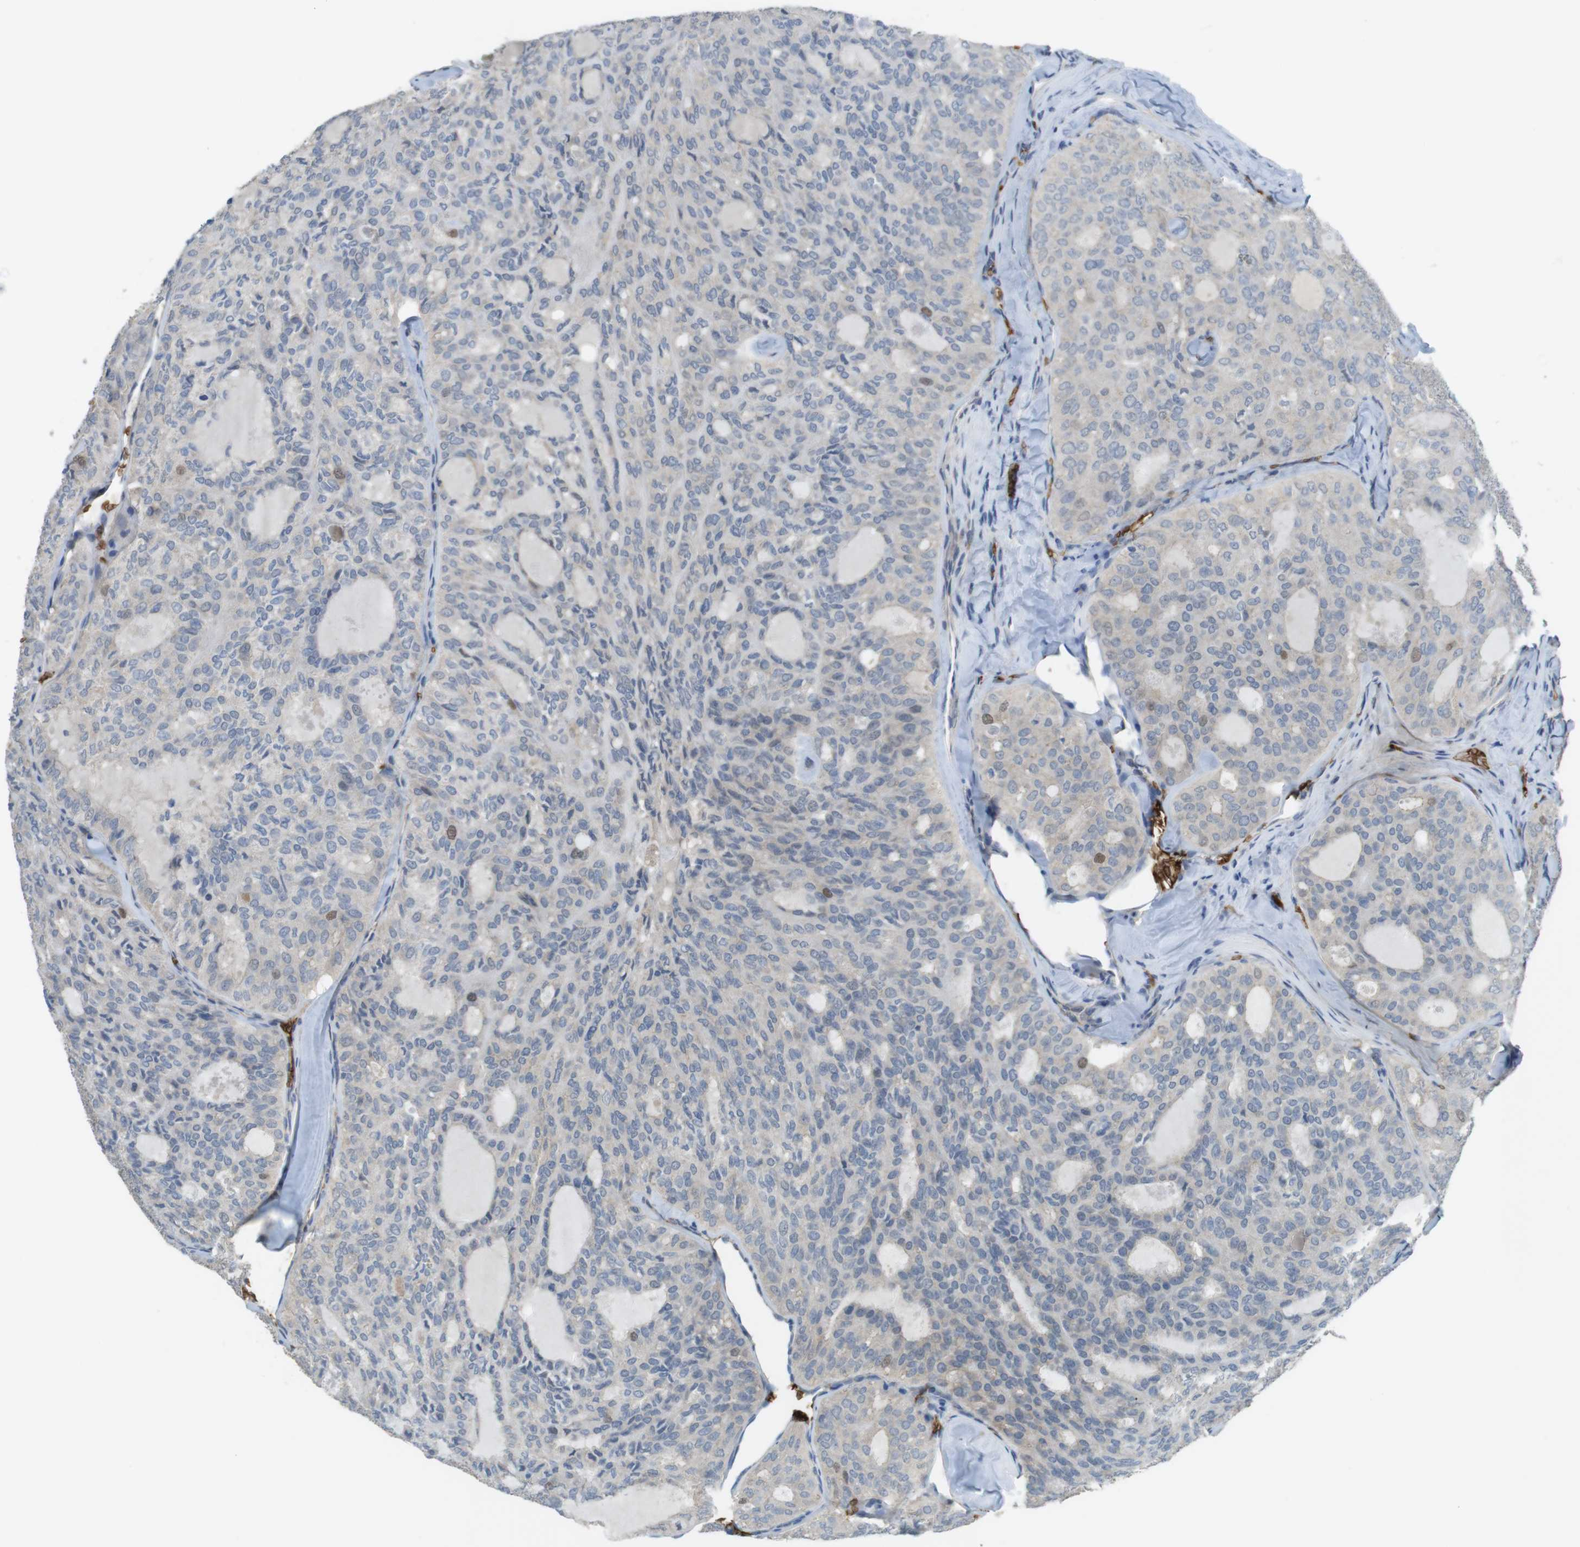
{"staining": {"intensity": "weak", "quantity": "25%-75%", "location": "cytoplasmic/membranous"}, "tissue": "thyroid cancer", "cell_type": "Tumor cells", "image_type": "cancer", "snomed": [{"axis": "morphology", "description": "Follicular adenoma carcinoma, NOS"}, {"axis": "topography", "description": "Thyroid gland"}], "caption": "The micrograph demonstrates immunohistochemical staining of thyroid cancer. There is weak cytoplasmic/membranous expression is seen in approximately 25%-75% of tumor cells.", "gene": "GYPA", "patient": {"sex": "male", "age": 75}}